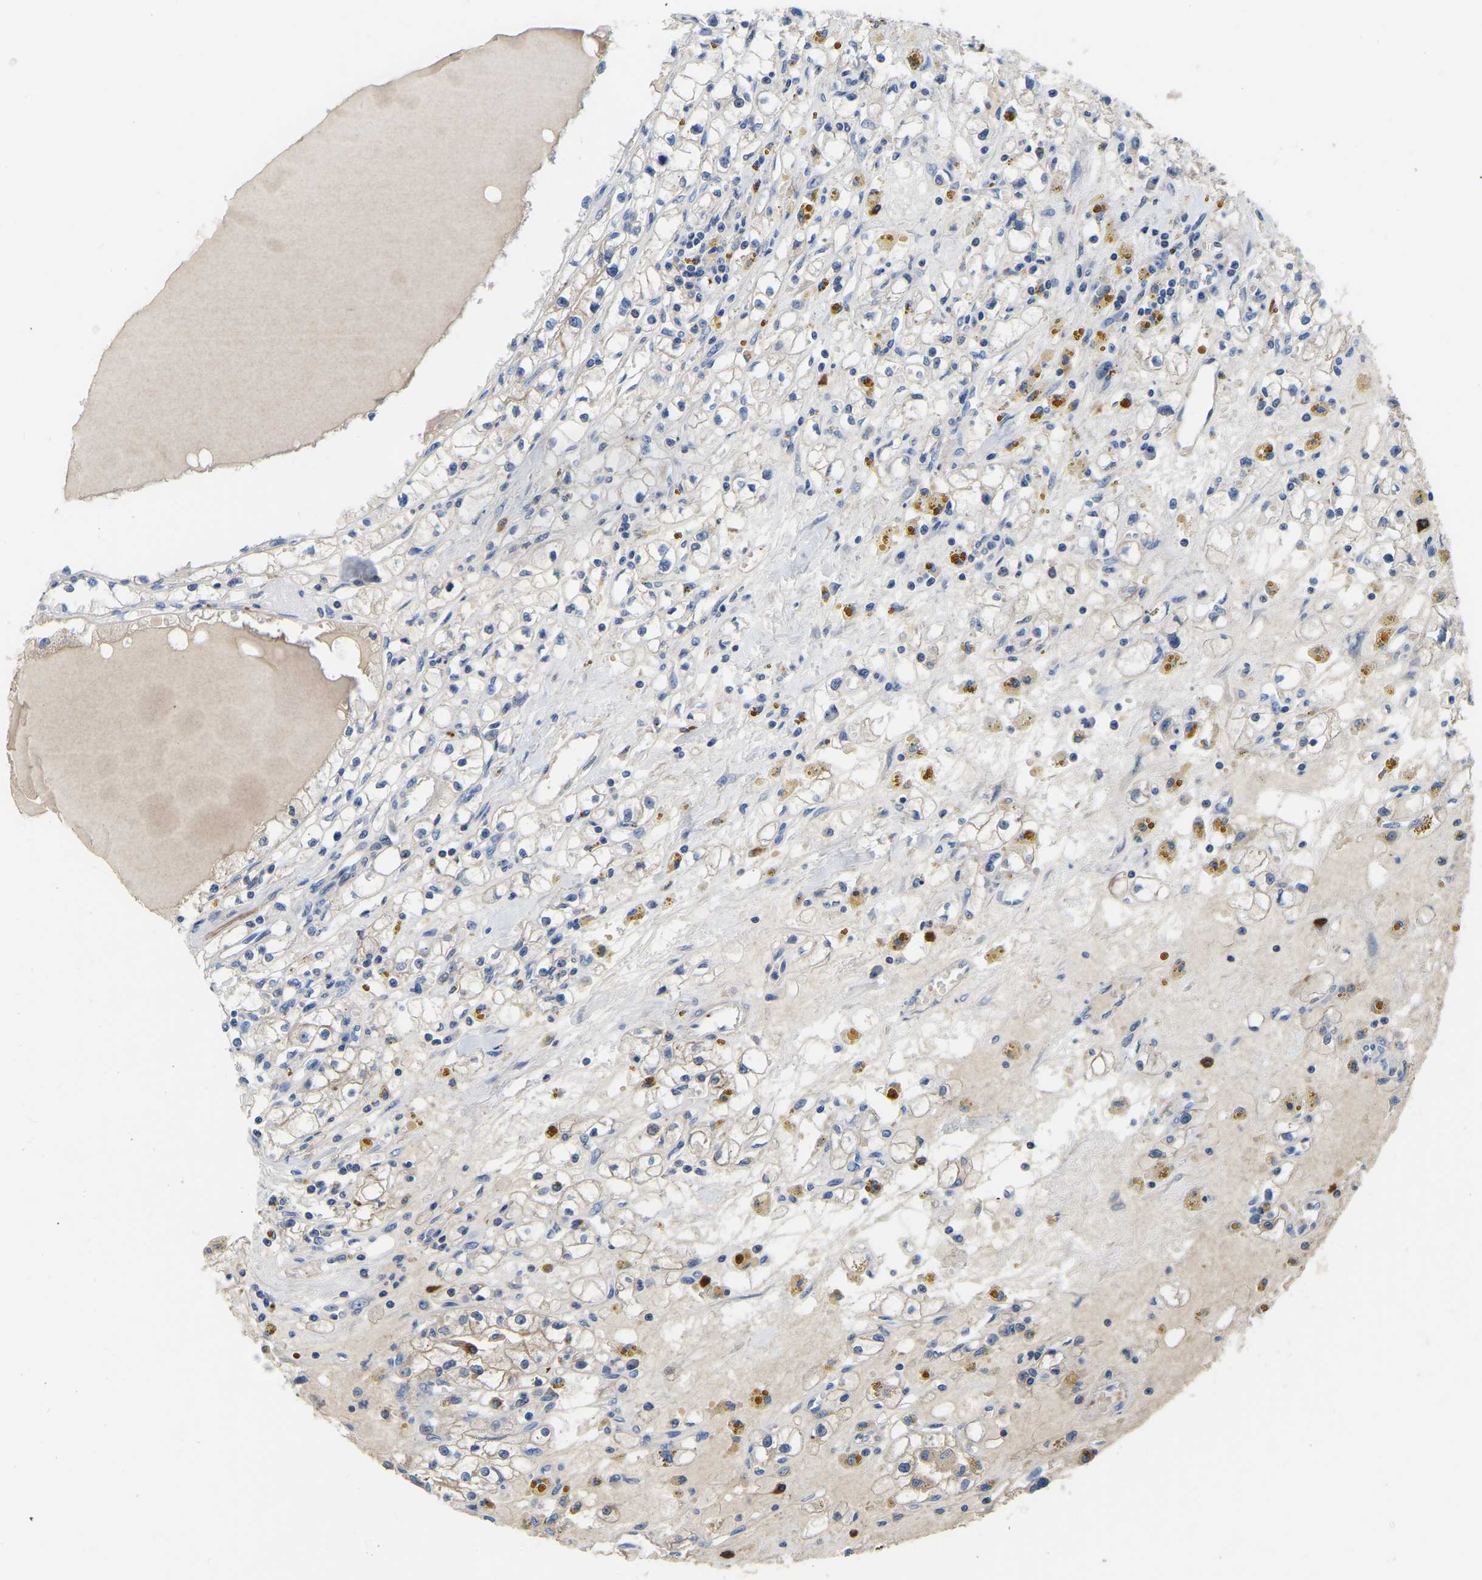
{"staining": {"intensity": "negative", "quantity": "none", "location": "none"}, "tissue": "renal cancer", "cell_type": "Tumor cells", "image_type": "cancer", "snomed": [{"axis": "morphology", "description": "Adenocarcinoma, NOS"}, {"axis": "topography", "description": "Kidney"}], "caption": "A photomicrograph of renal cancer (adenocarcinoma) stained for a protein demonstrates no brown staining in tumor cells.", "gene": "RAB27B", "patient": {"sex": "male", "age": 56}}